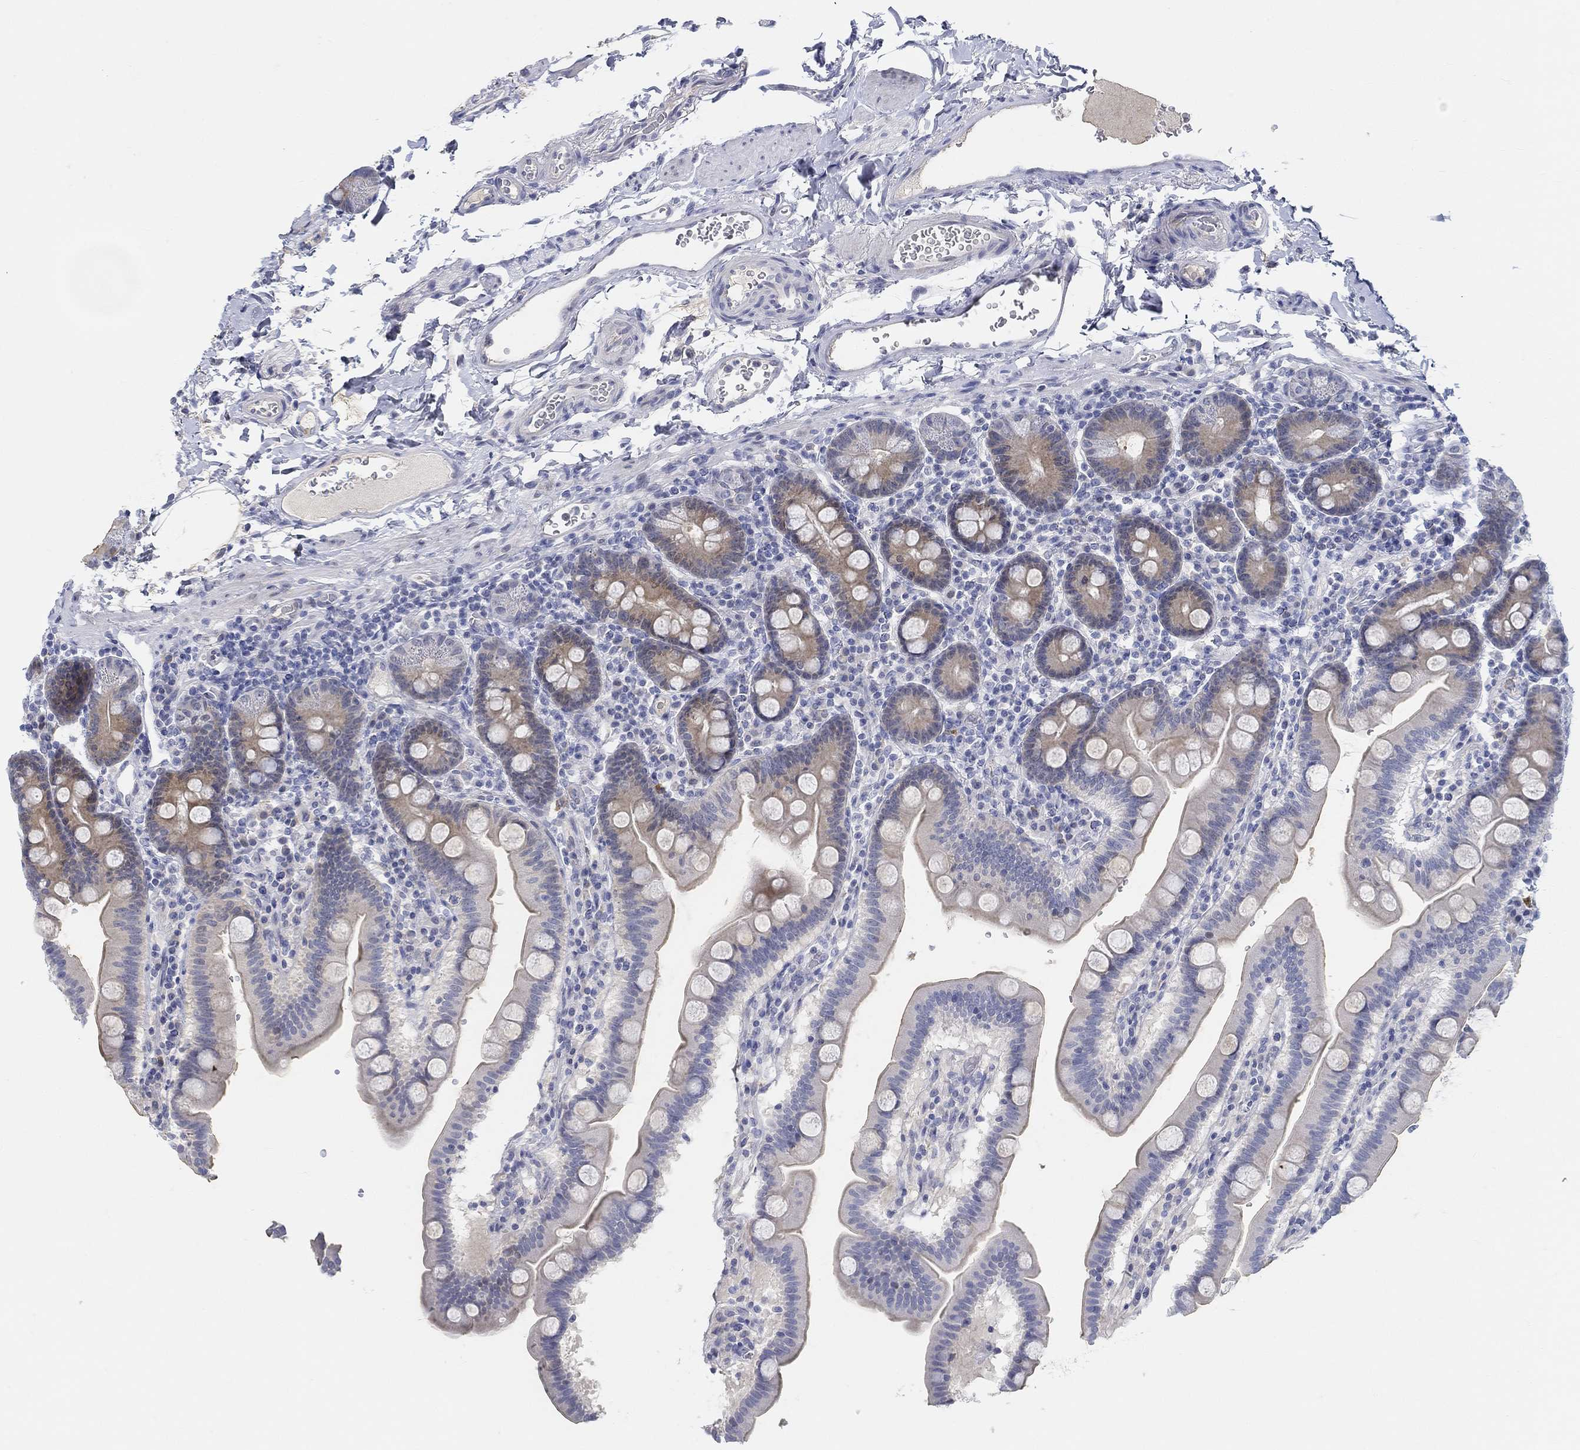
{"staining": {"intensity": "weak", "quantity": "25%-75%", "location": "cytoplasmic/membranous"}, "tissue": "duodenum", "cell_type": "Glandular cells", "image_type": "normal", "snomed": [{"axis": "morphology", "description": "Normal tissue, NOS"}, {"axis": "topography", "description": "Duodenum"}], "caption": "Duodenum stained for a protein (brown) demonstrates weak cytoplasmic/membranous positive staining in about 25%-75% of glandular cells.", "gene": "SNTG2", "patient": {"sex": "male", "age": 59}}